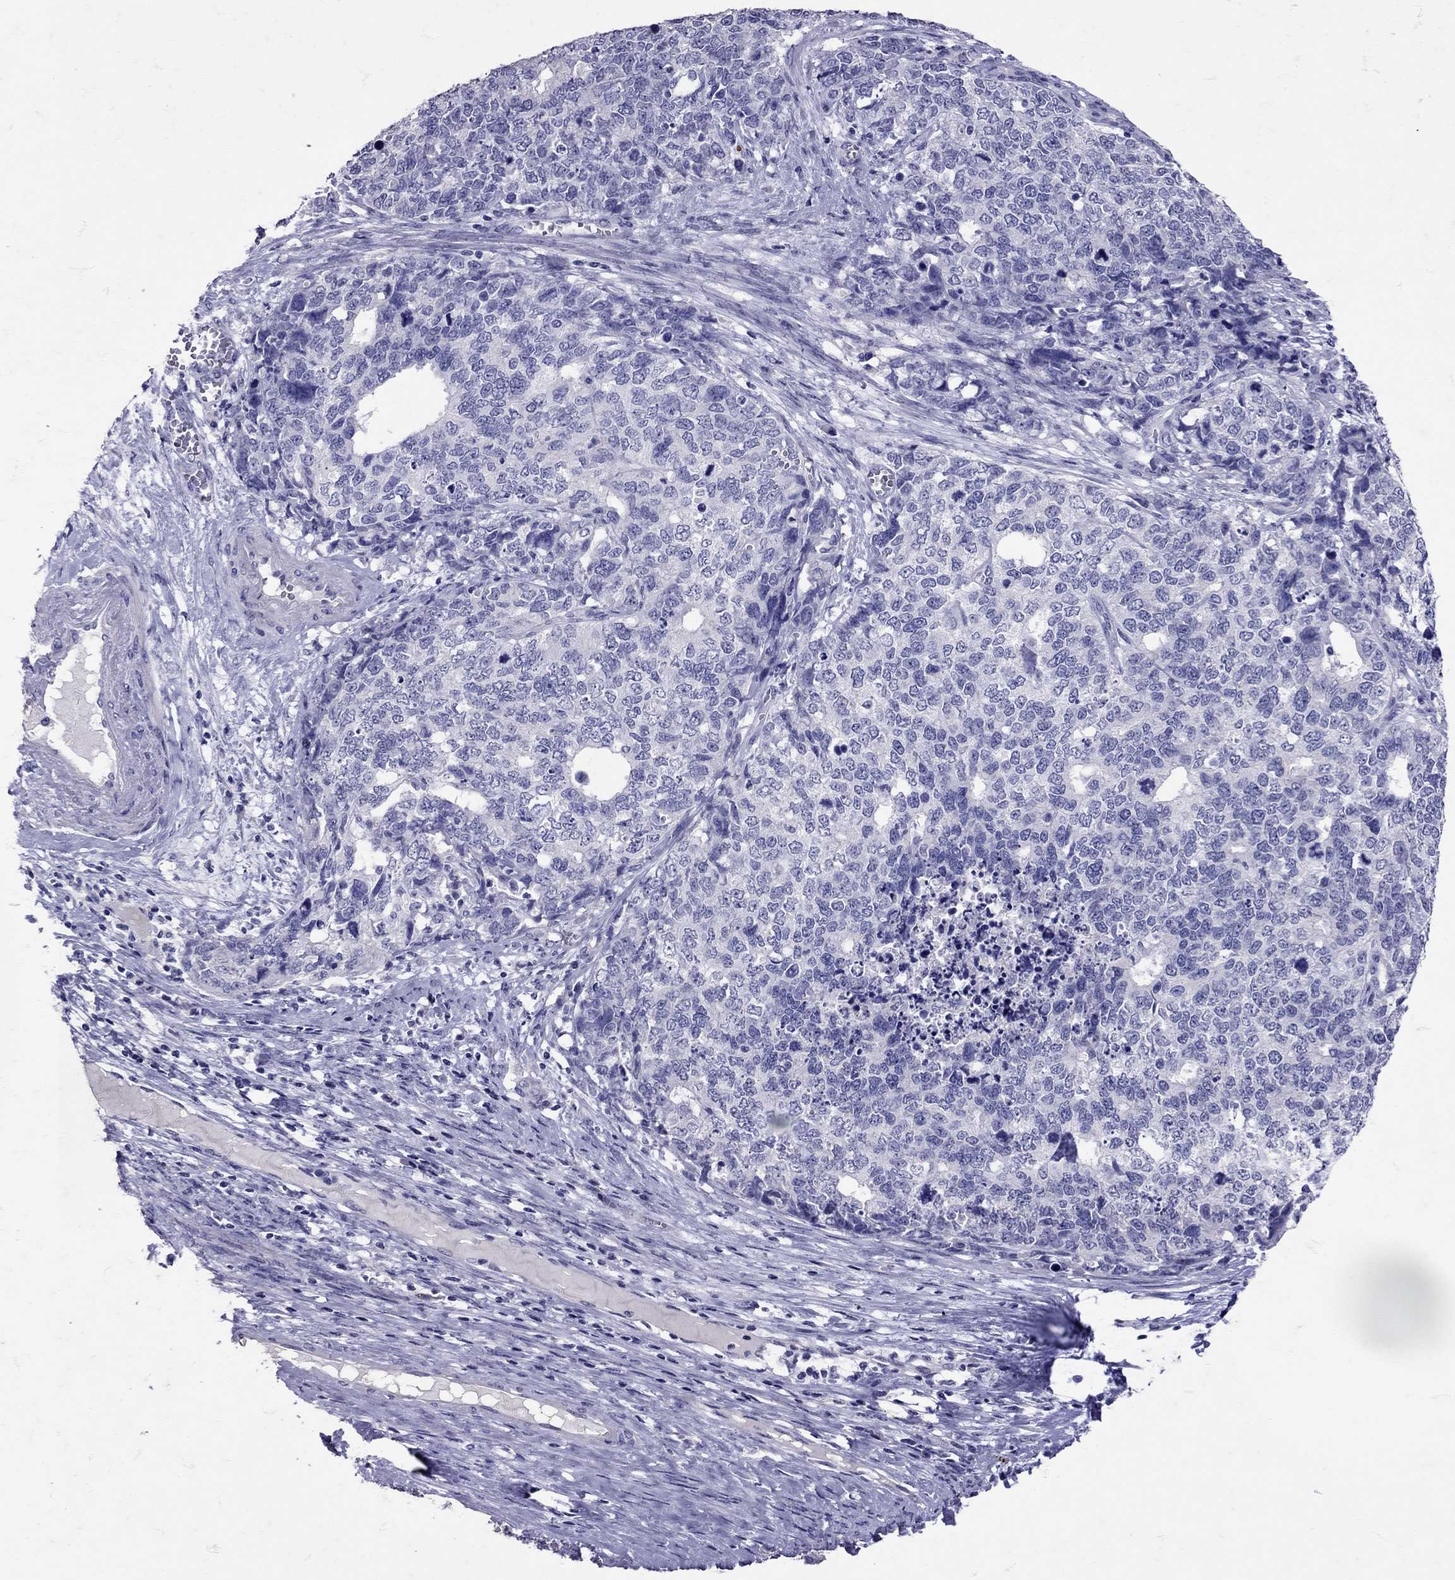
{"staining": {"intensity": "negative", "quantity": "none", "location": "none"}, "tissue": "cervical cancer", "cell_type": "Tumor cells", "image_type": "cancer", "snomed": [{"axis": "morphology", "description": "Squamous cell carcinoma, NOS"}, {"axis": "topography", "description": "Cervix"}], "caption": "Human cervical cancer (squamous cell carcinoma) stained for a protein using immunohistochemistry (IHC) reveals no expression in tumor cells.", "gene": "SST", "patient": {"sex": "female", "age": 63}}